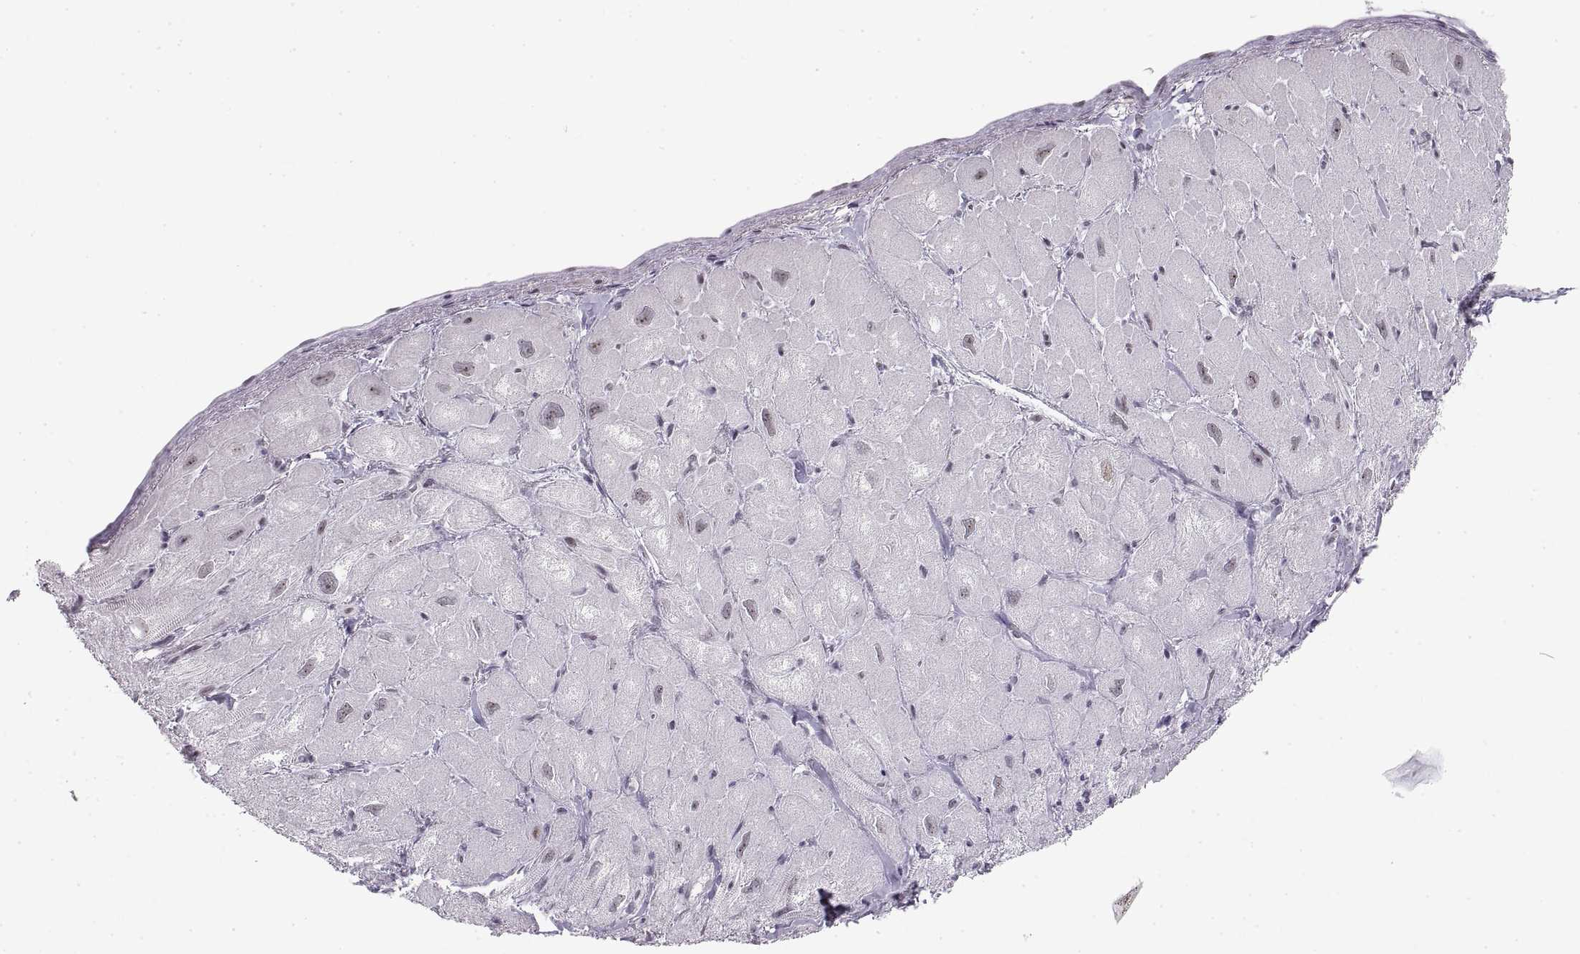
{"staining": {"intensity": "negative", "quantity": "none", "location": "none"}, "tissue": "heart muscle", "cell_type": "Cardiomyocytes", "image_type": "normal", "snomed": [{"axis": "morphology", "description": "Normal tissue, NOS"}, {"axis": "topography", "description": "Heart"}], "caption": "This is a histopathology image of immunohistochemistry (IHC) staining of benign heart muscle, which shows no expression in cardiomyocytes.", "gene": "NANOS3", "patient": {"sex": "male", "age": 60}}